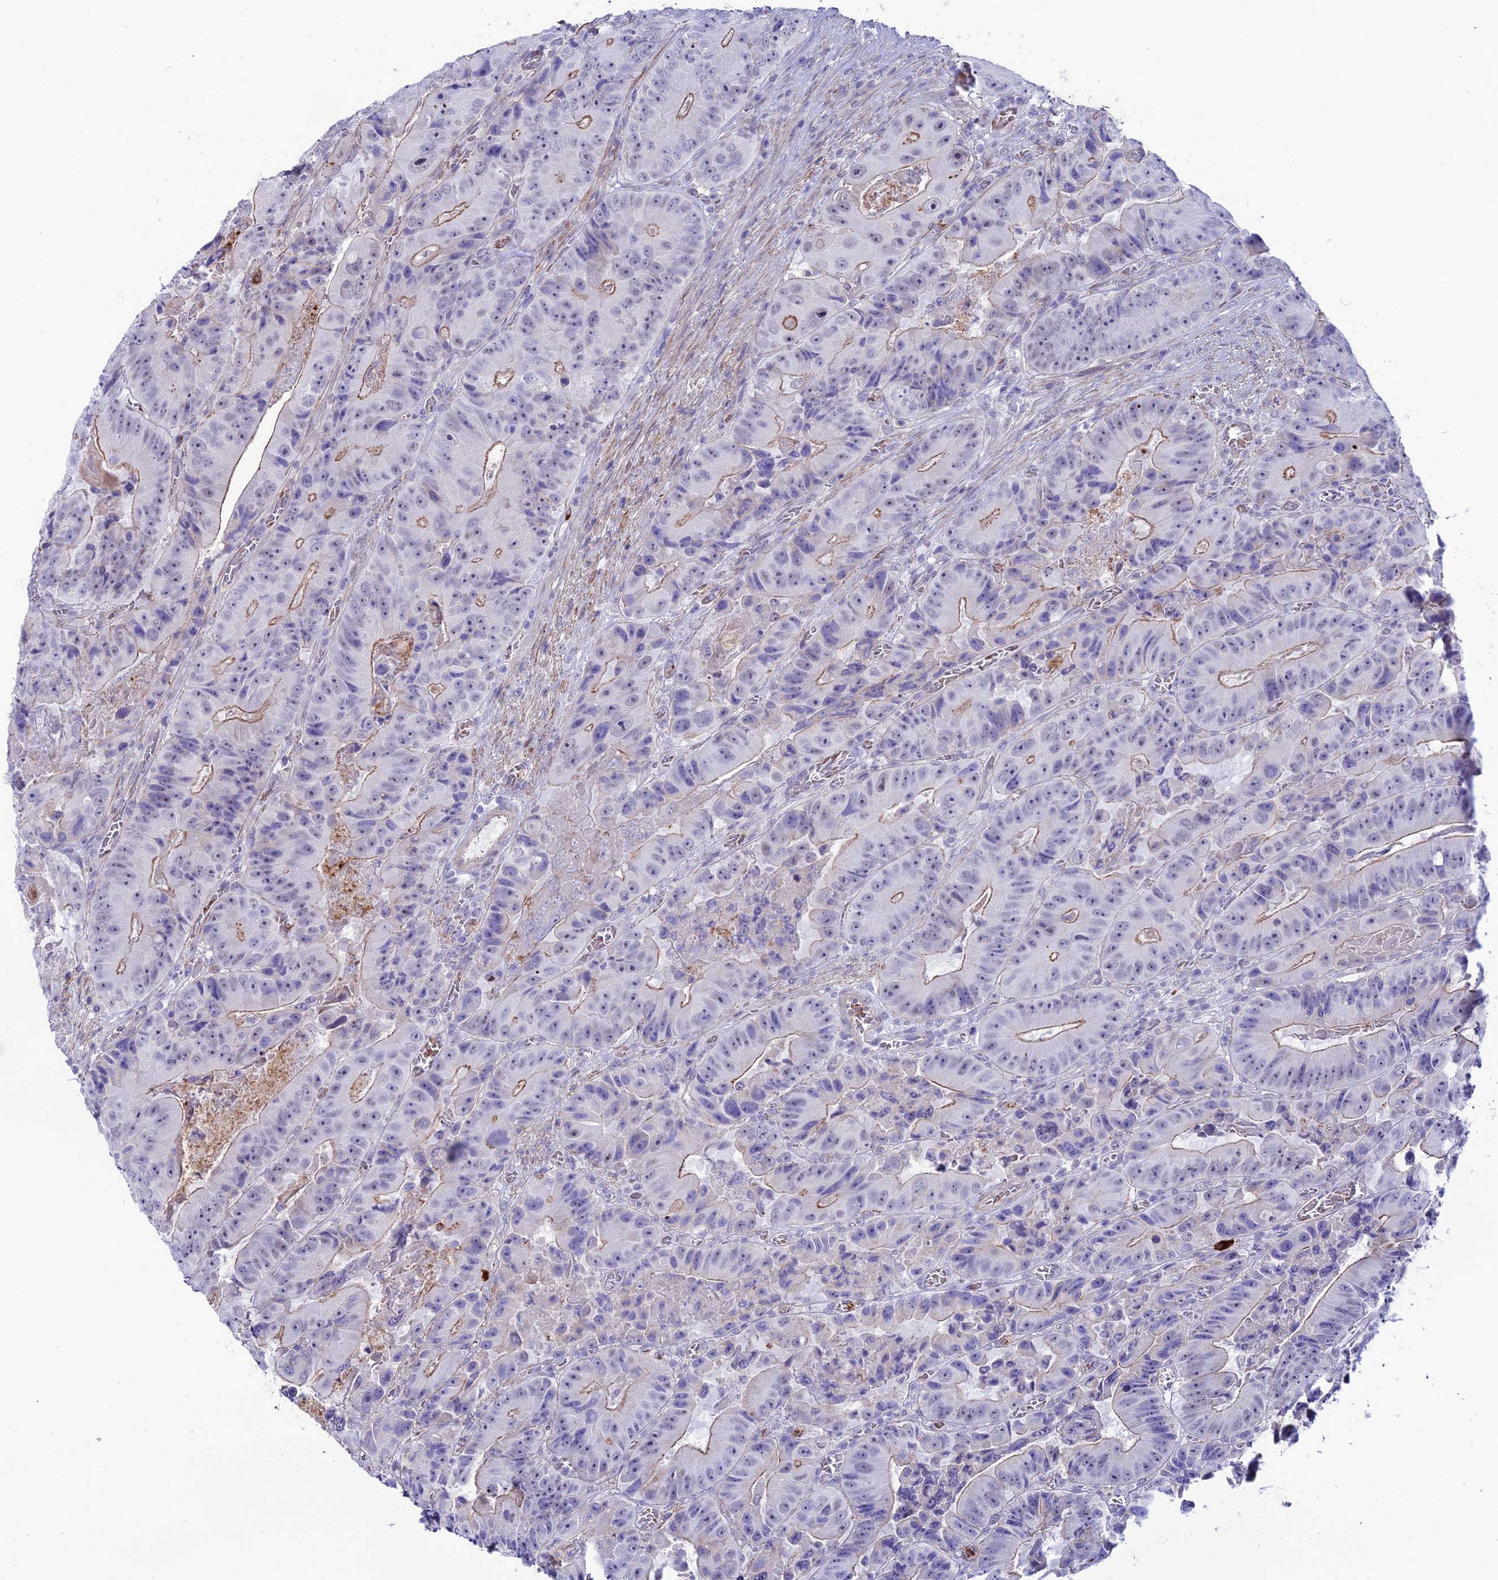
{"staining": {"intensity": "moderate", "quantity": "<25%", "location": "cytoplasmic/membranous"}, "tissue": "colorectal cancer", "cell_type": "Tumor cells", "image_type": "cancer", "snomed": [{"axis": "morphology", "description": "Adenocarcinoma, NOS"}, {"axis": "topography", "description": "Colon"}], "caption": "This photomicrograph exhibits immunohistochemistry (IHC) staining of human colorectal cancer, with low moderate cytoplasmic/membranous expression in about <25% of tumor cells.", "gene": "COL6A6", "patient": {"sex": "female", "age": 86}}